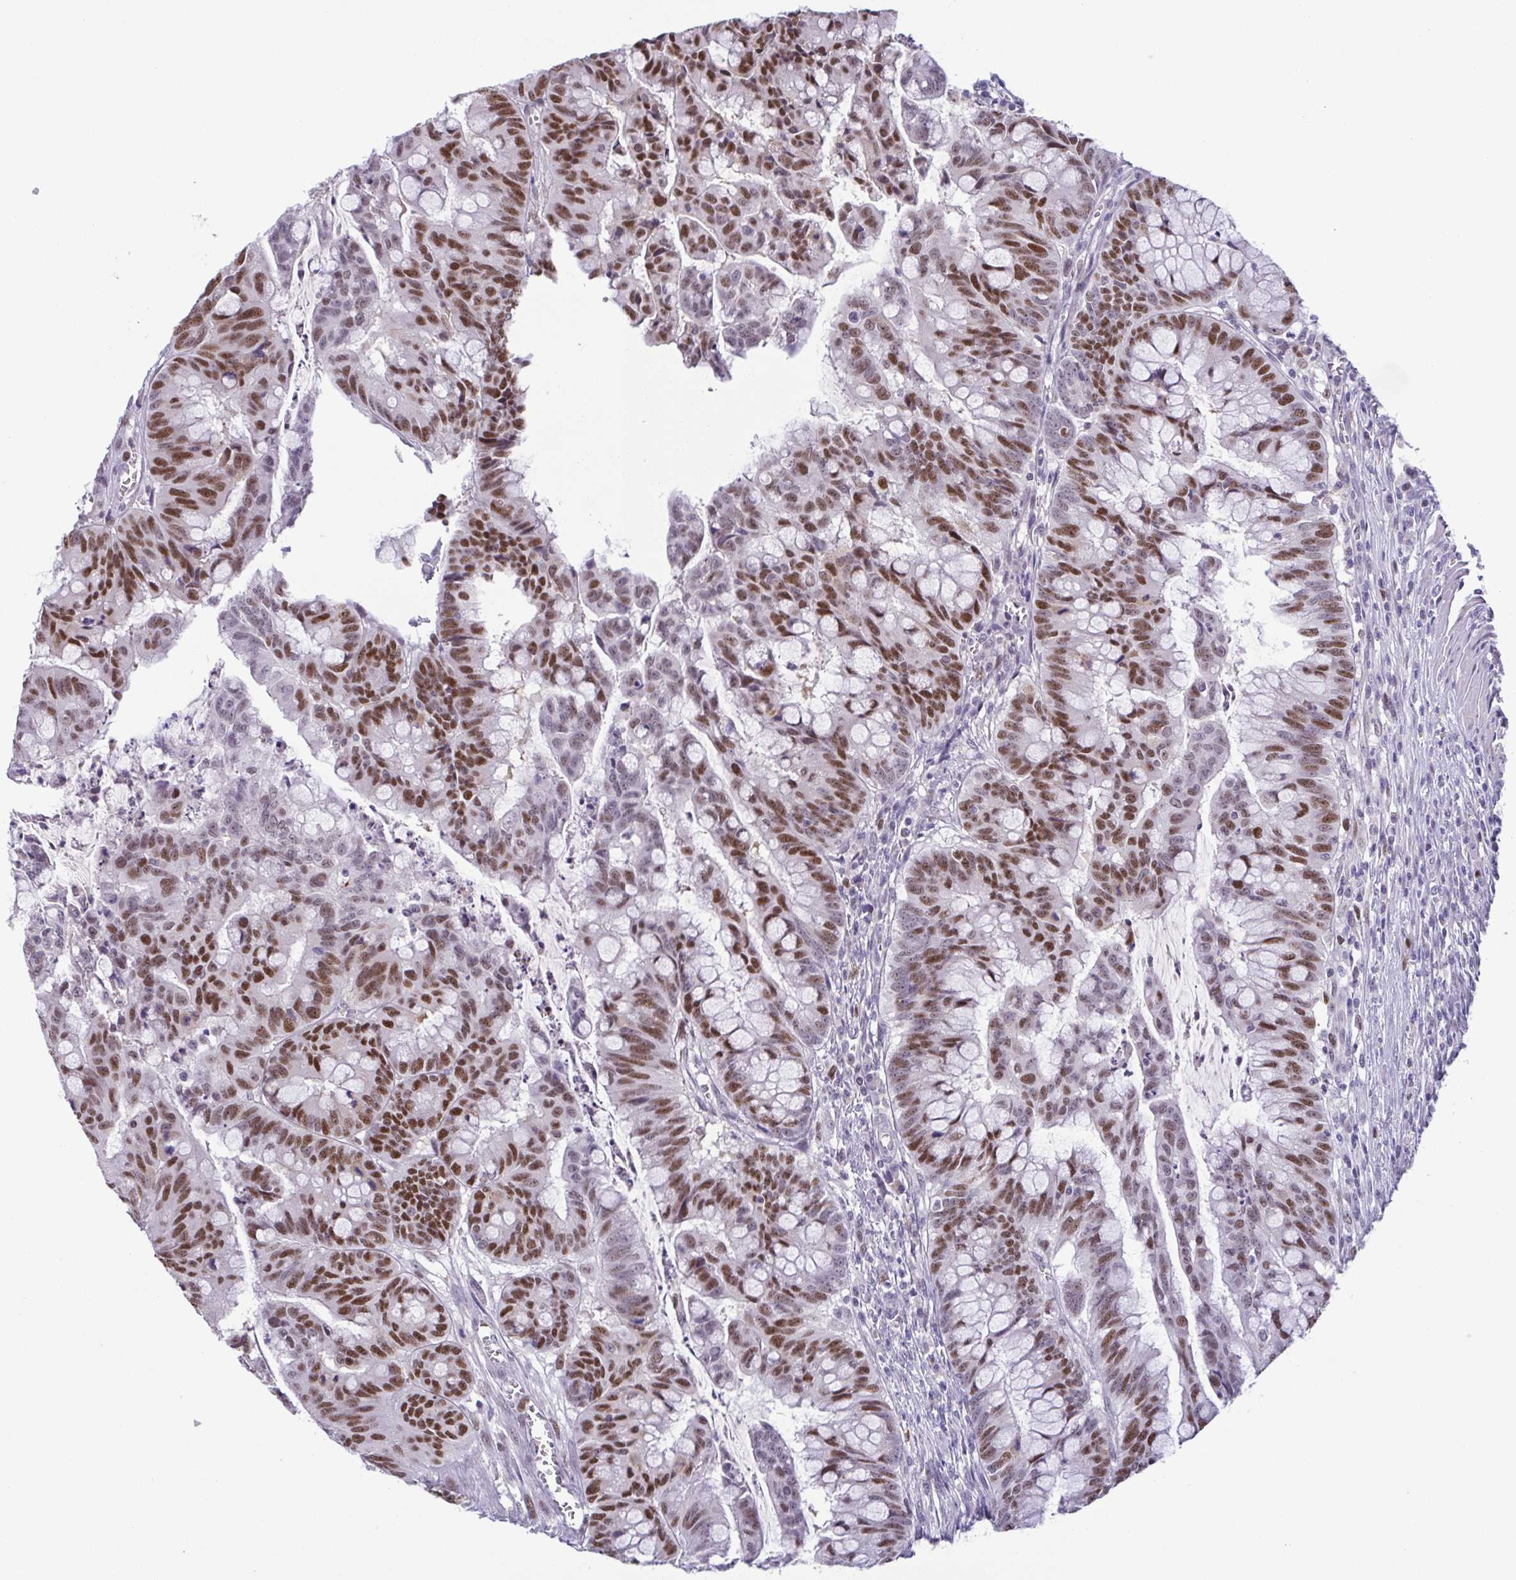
{"staining": {"intensity": "moderate", "quantity": ">75%", "location": "nuclear"}, "tissue": "colorectal cancer", "cell_type": "Tumor cells", "image_type": "cancer", "snomed": [{"axis": "morphology", "description": "Adenocarcinoma, NOS"}, {"axis": "topography", "description": "Colon"}], "caption": "Immunohistochemical staining of human adenocarcinoma (colorectal) exhibits medium levels of moderate nuclear protein positivity in about >75% of tumor cells.", "gene": "TIPIN", "patient": {"sex": "male", "age": 62}}